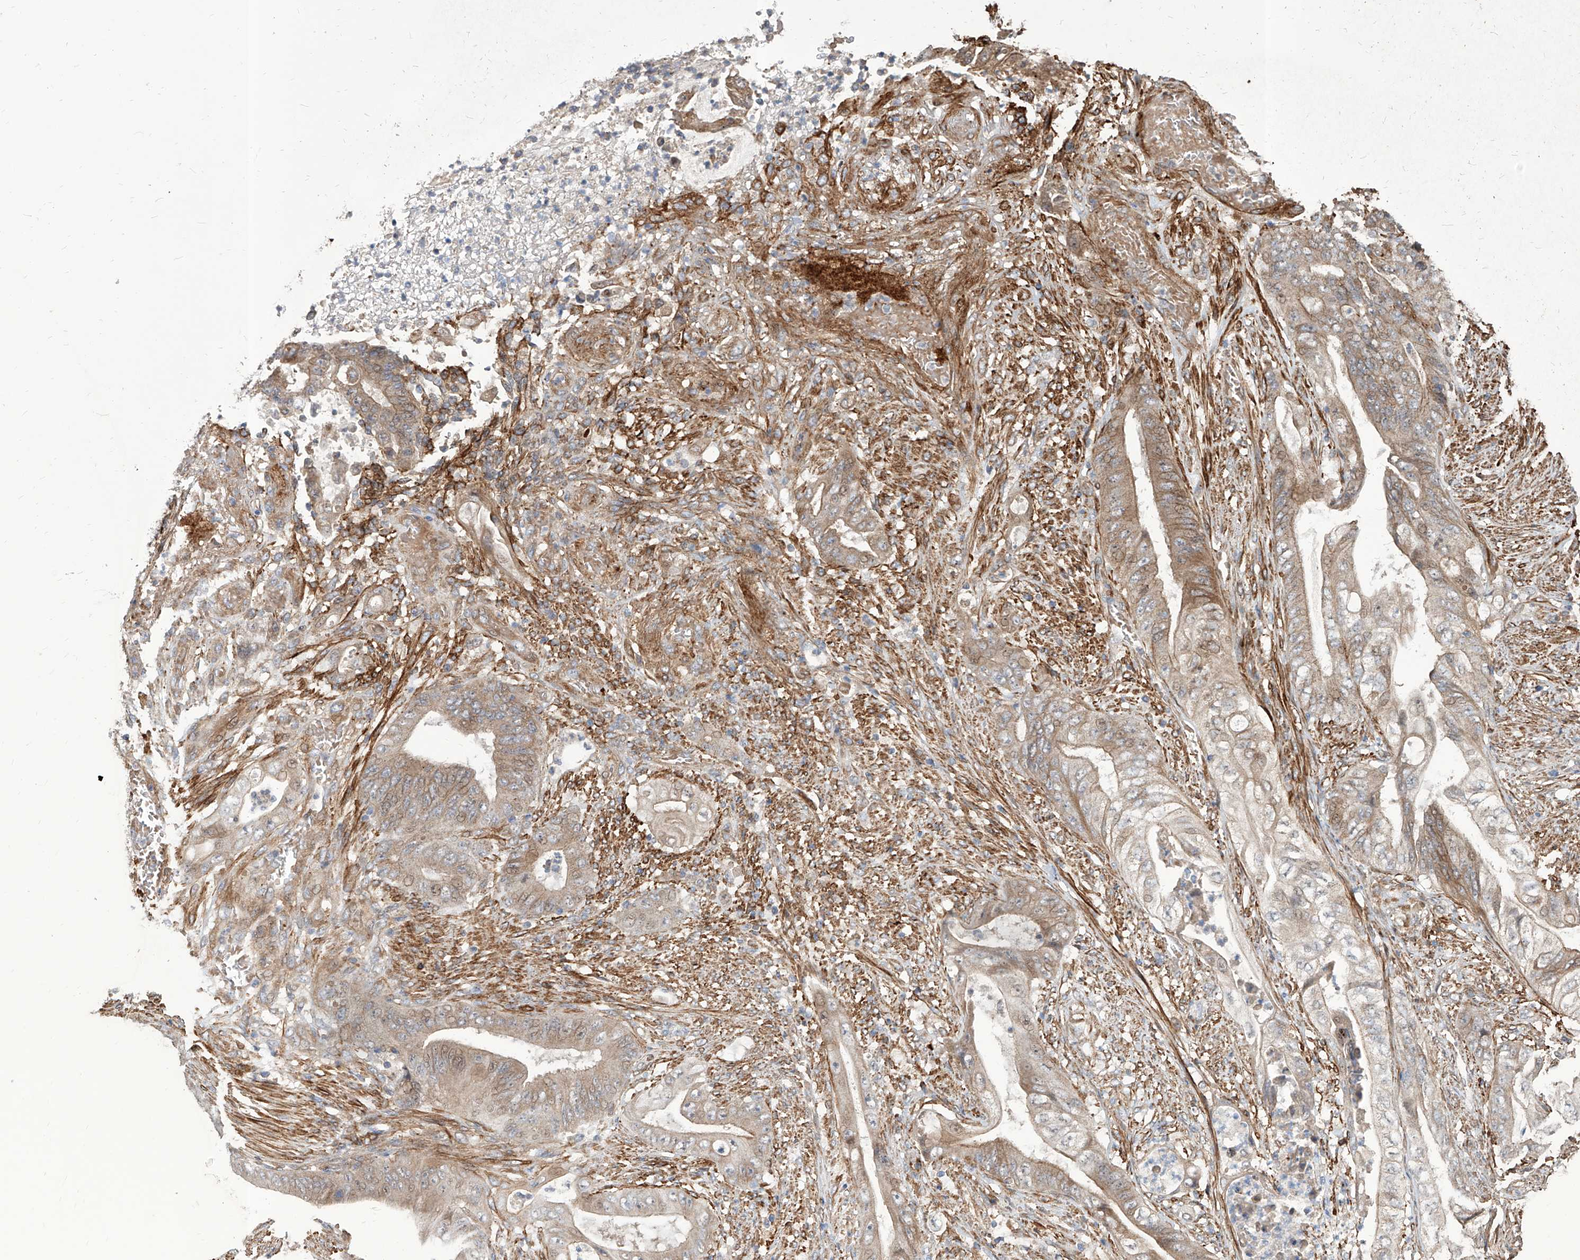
{"staining": {"intensity": "moderate", "quantity": ">75%", "location": "cytoplasmic/membranous"}, "tissue": "stomach cancer", "cell_type": "Tumor cells", "image_type": "cancer", "snomed": [{"axis": "morphology", "description": "Adenocarcinoma, NOS"}, {"axis": "topography", "description": "Stomach"}], "caption": "Human adenocarcinoma (stomach) stained with a protein marker shows moderate staining in tumor cells.", "gene": "FAM83B", "patient": {"sex": "female", "age": 73}}